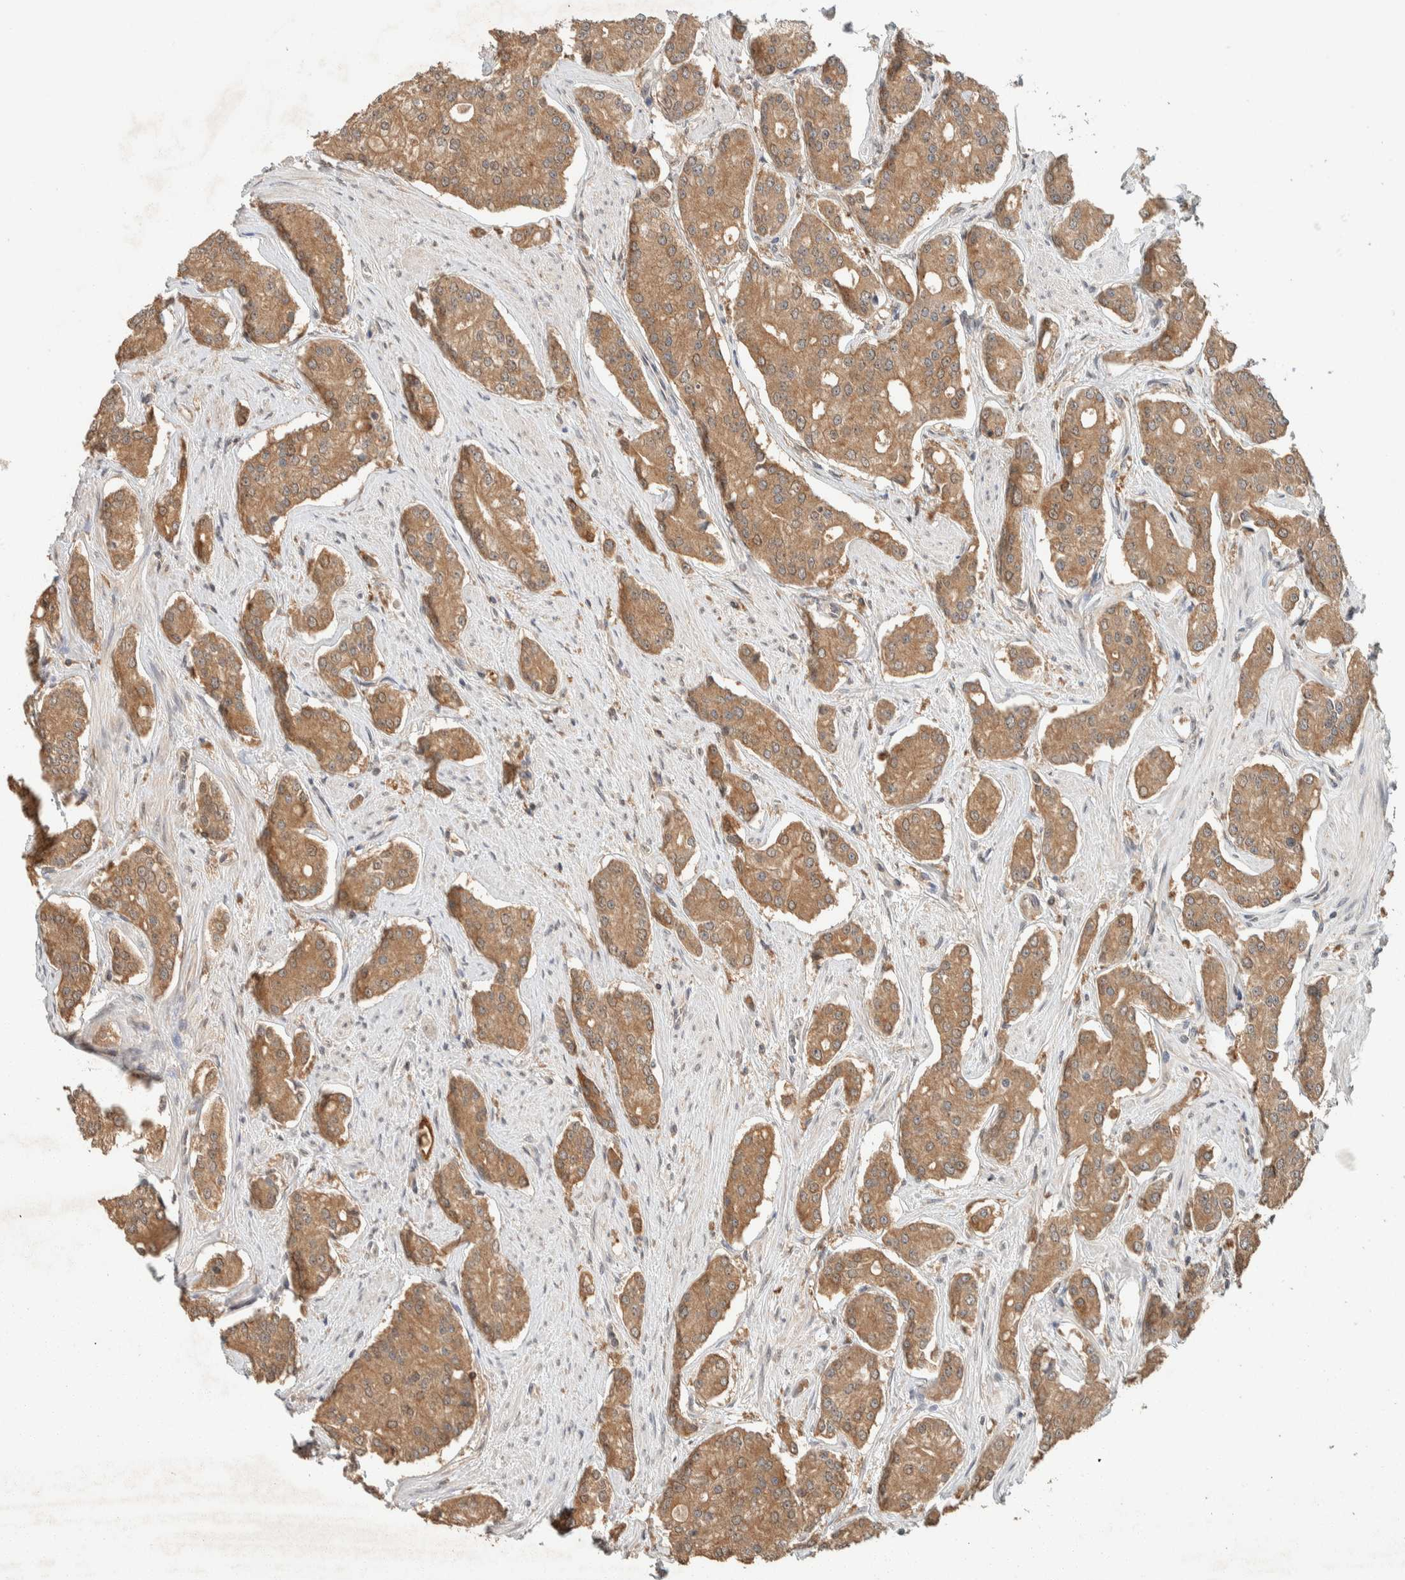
{"staining": {"intensity": "moderate", "quantity": "25%-75%", "location": "cytoplasmic/membranous"}, "tissue": "prostate cancer", "cell_type": "Tumor cells", "image_type": "cancer", "snomed": [{"axis": "morphology", "description": "Adenocarcinoma, High grade"}, {"axis": "topography", "description": "Prostate"}], "caption": "Immunohistochemistry (IHC) staining of prostate high-grade adenocarcinoma, which exhibits medium levels of moderate cytoplasmic/membranous positivity in about 25%-75% of tumor cells indicating moderate cytoplasmic/membranous protein staining. The staining was performed using DAB (brown) for protein detection and nuclei were counterstained in hematoxylin (blue).", "gene": "ZNF567", "patient": {"sex": "male", "age": 71}}